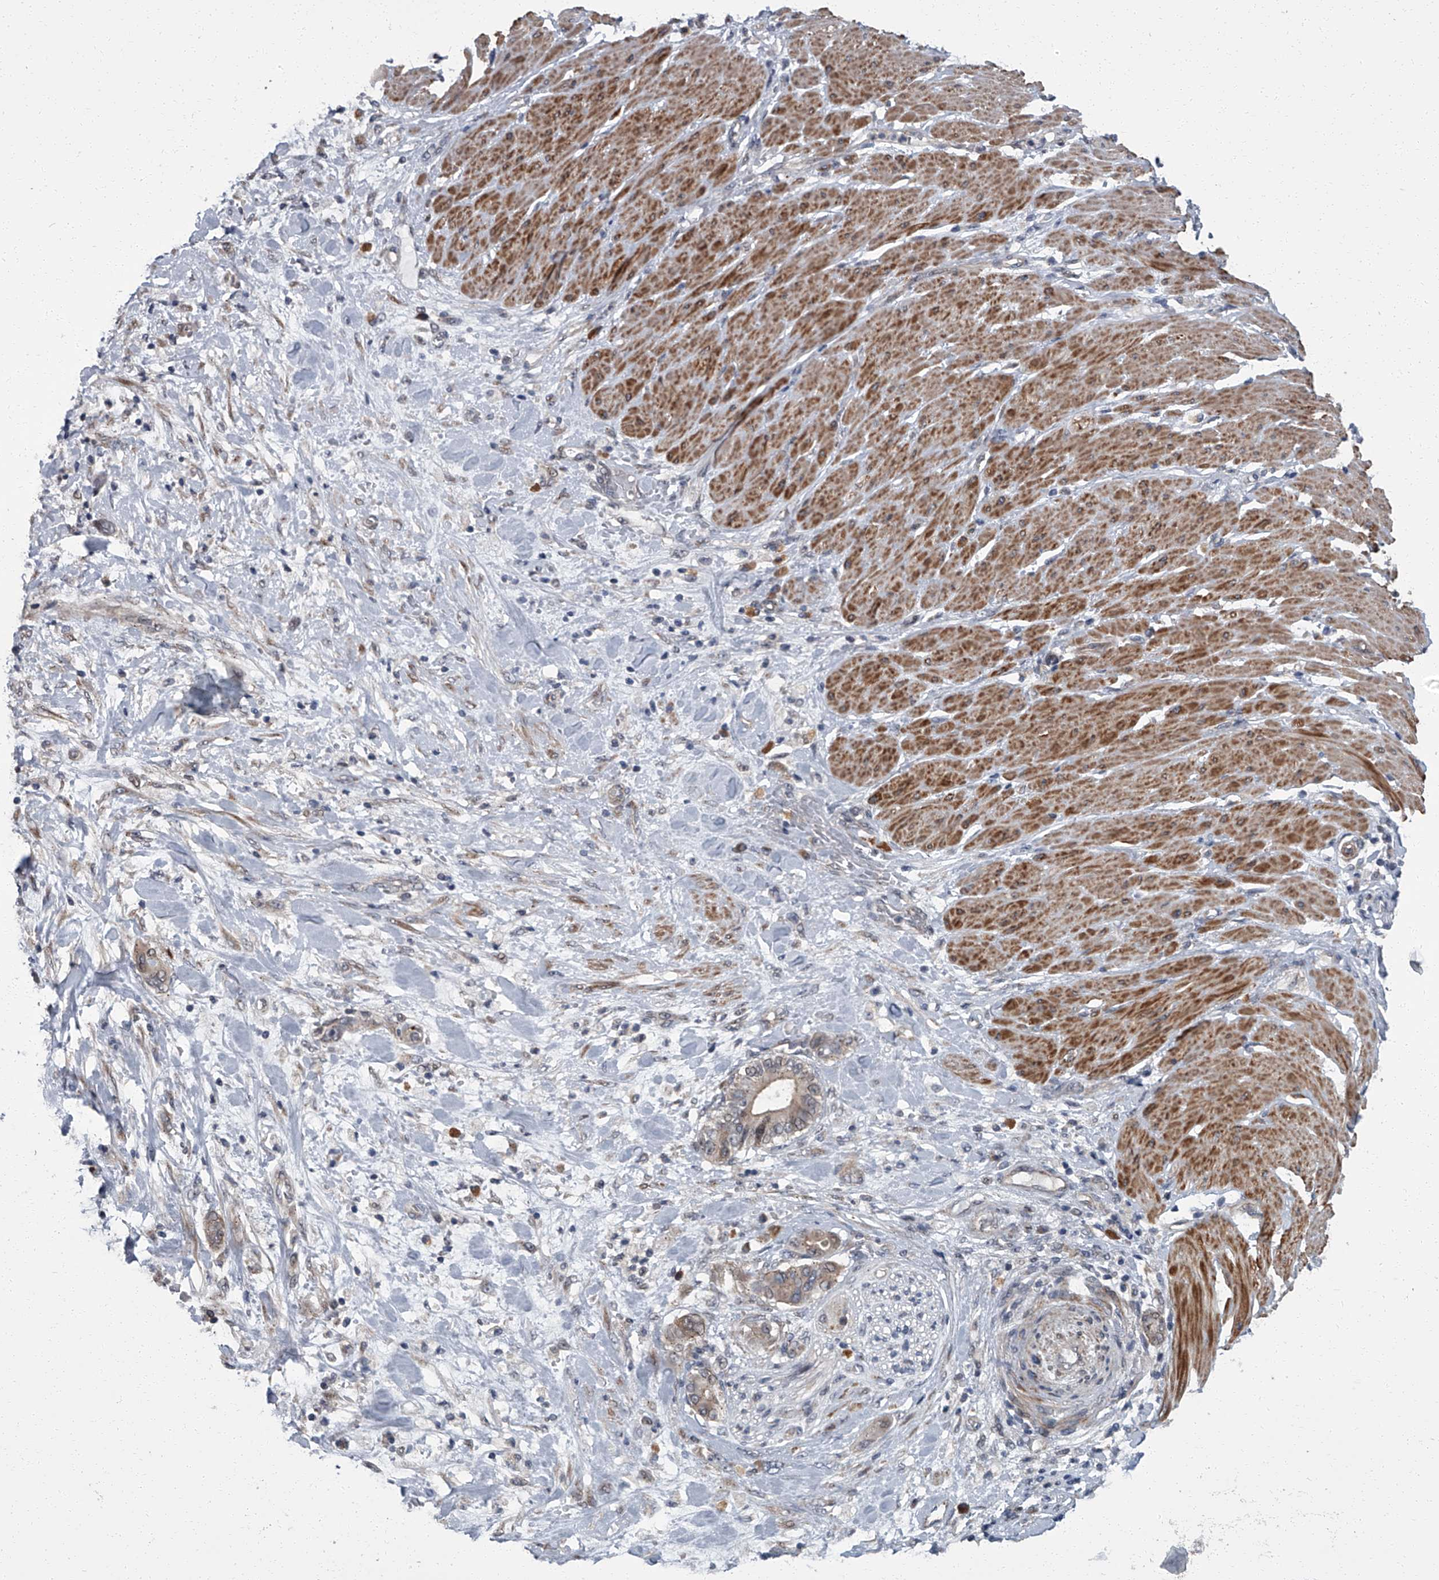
{"staining": {"intensity": "weak", "quantity": "25%-75%", "location": "cytoplasmic/membranous"}, "tissue": "pancreatic cancer", "cell_type": "Tumor cells", "image_type": "cancer", "snomed": [{"axis": "morphology", "description": "Adenocarcinoma, NOS"}, {"axis": "topography", "description": "Pancreas"}], "caption": "Brown immunohistochemical staining in adenocarcinoma (pancreatic) exhibits weak cytoplasmic/membranous positivity in about 25%-75% of tumor cells.", "gene": "ZNF274", "patient": {"sex": "male", "age": 68}}